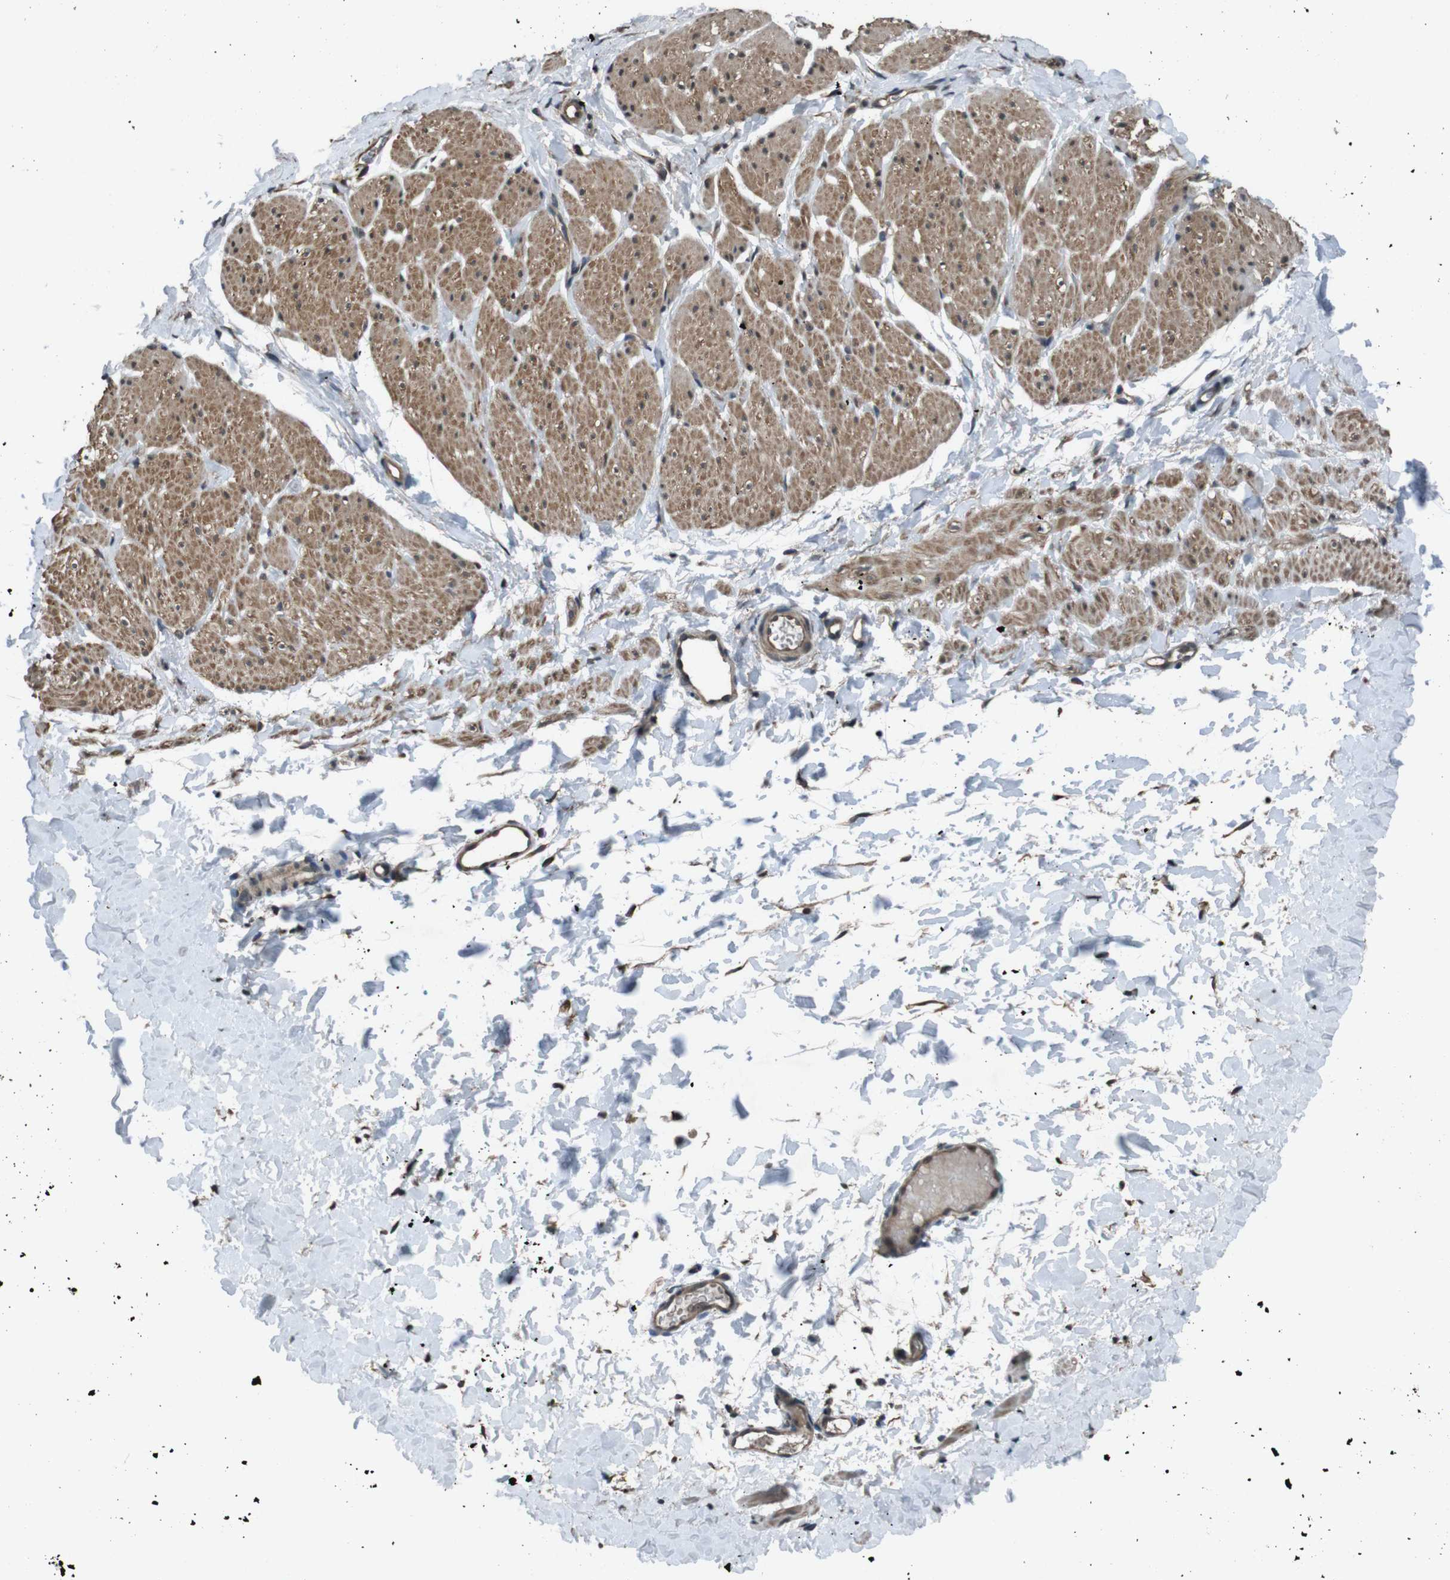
{"staining": {"intensity": "weak", "quantity": ">75%", "location": "cytoplasmic/membranous"}, "tissue": "smooth muscle", "cell_type": "Smooth muscle cells", "image_type": "normal", "snomed": [{"axis": "morphology", "description": "Normal tissue, NOS"}, {"axis": "topography", "description": "Smooth muscle"}], "caption": "Immunohistochemical staining of benign human smooth muscle displays >75% levels of weak cytoplasmic/membranous protein expression in approximately >75% of smooth muscle cells.", "gene": "SOCS1", "patient": {"sex": "male", "age": 16}}